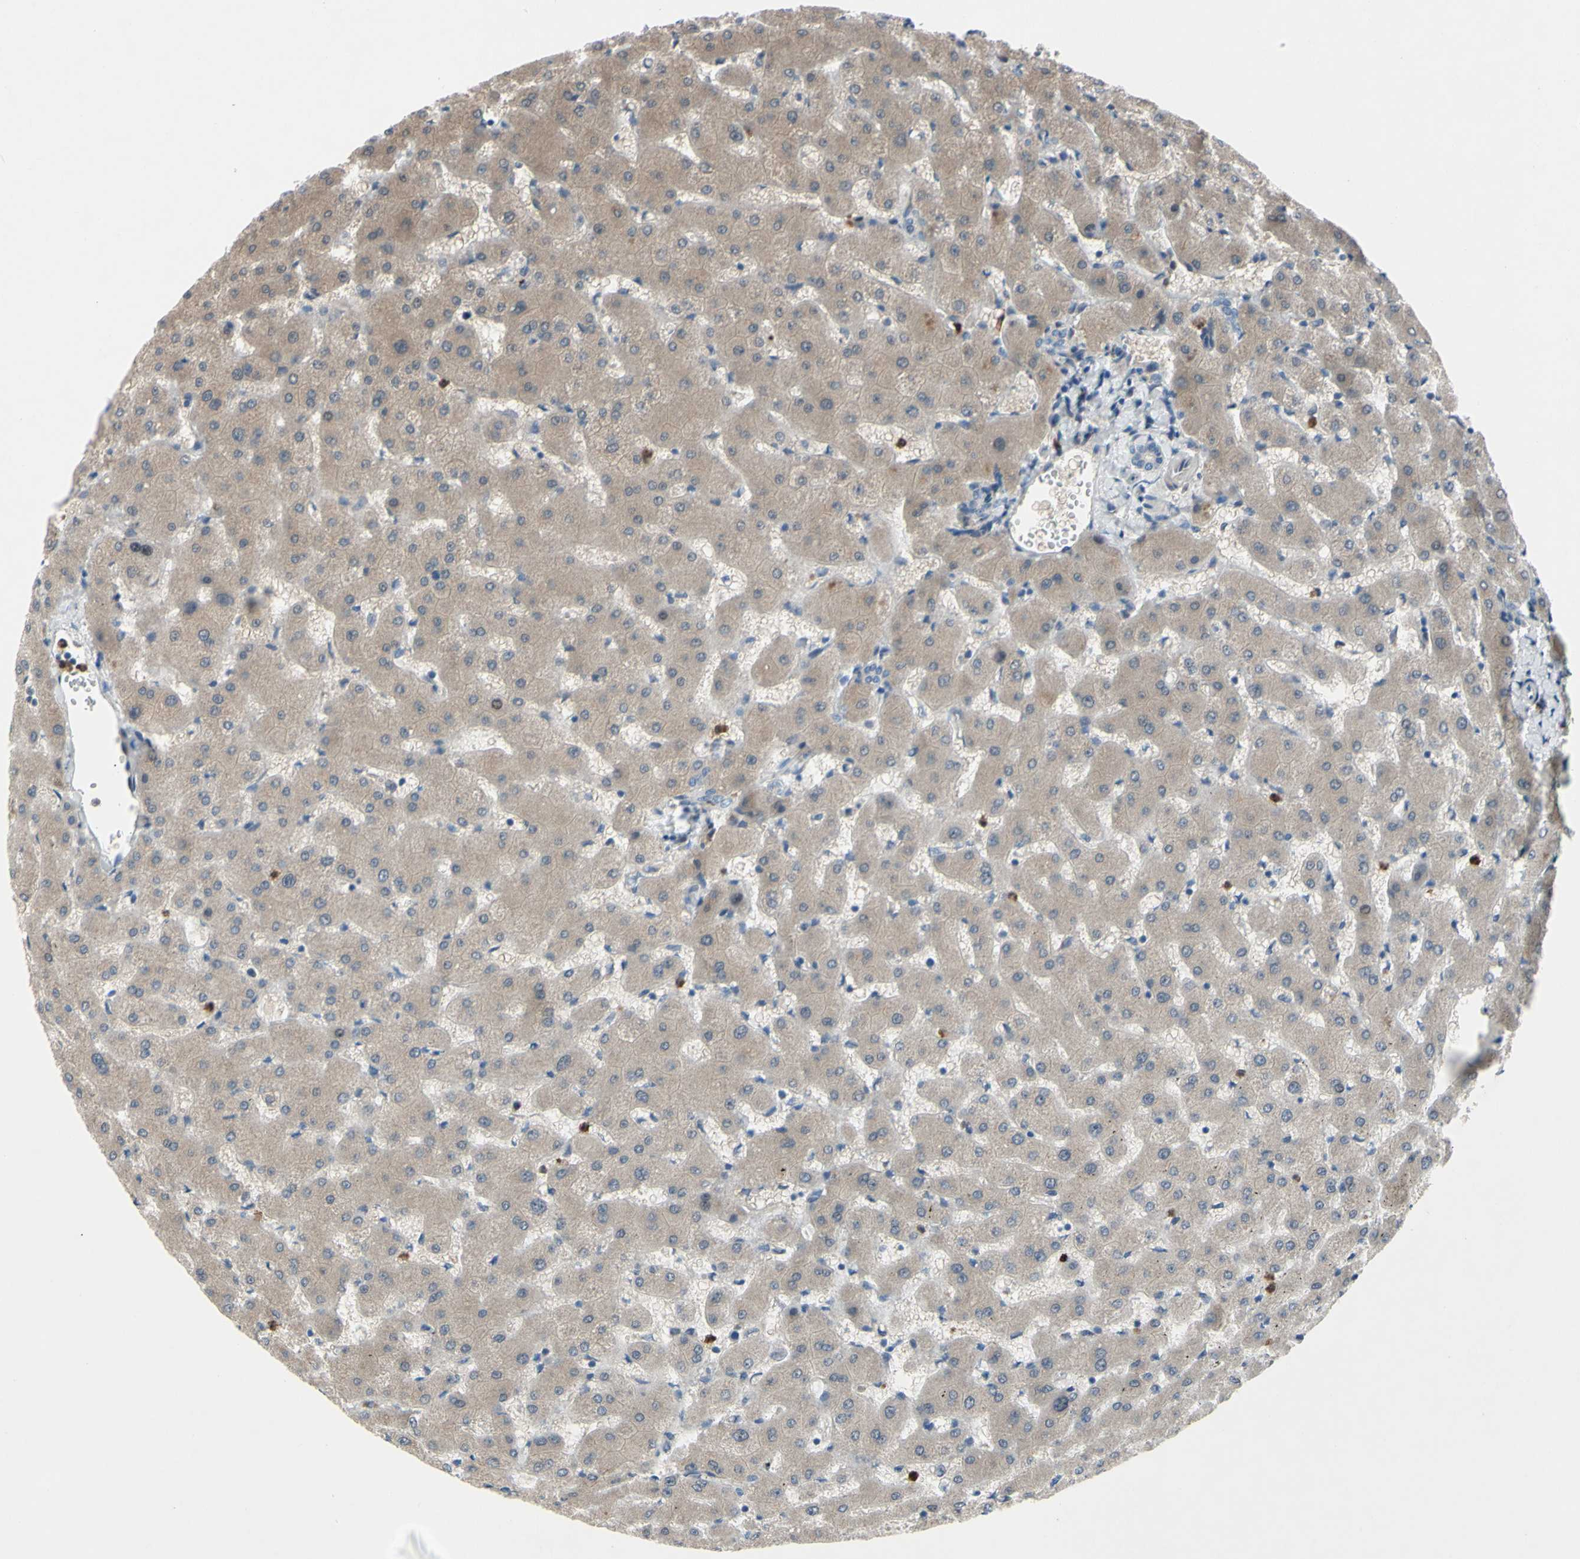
{"staining": {"intensity": "negative", "quantity": "none", "location": "none"}, "tissue": "liver", "cell_type": "Cholangiocytes", "image_type": "normal", "snomed": [{"axis": "morphology", "description": "Normal tissue, NOS"}, {"axis": "topography", "description": "Liver"}], "caption": "Immunohistochemistry (IHC) of unremarkable liver exhibits no expression in cholangiocytes. The staining is performed using DAB brown chromogen with nuclei counter-stained in using hematoxylin.", "gene": "GRAMD2B", "patient": {"sex": "female", "age": 63}}